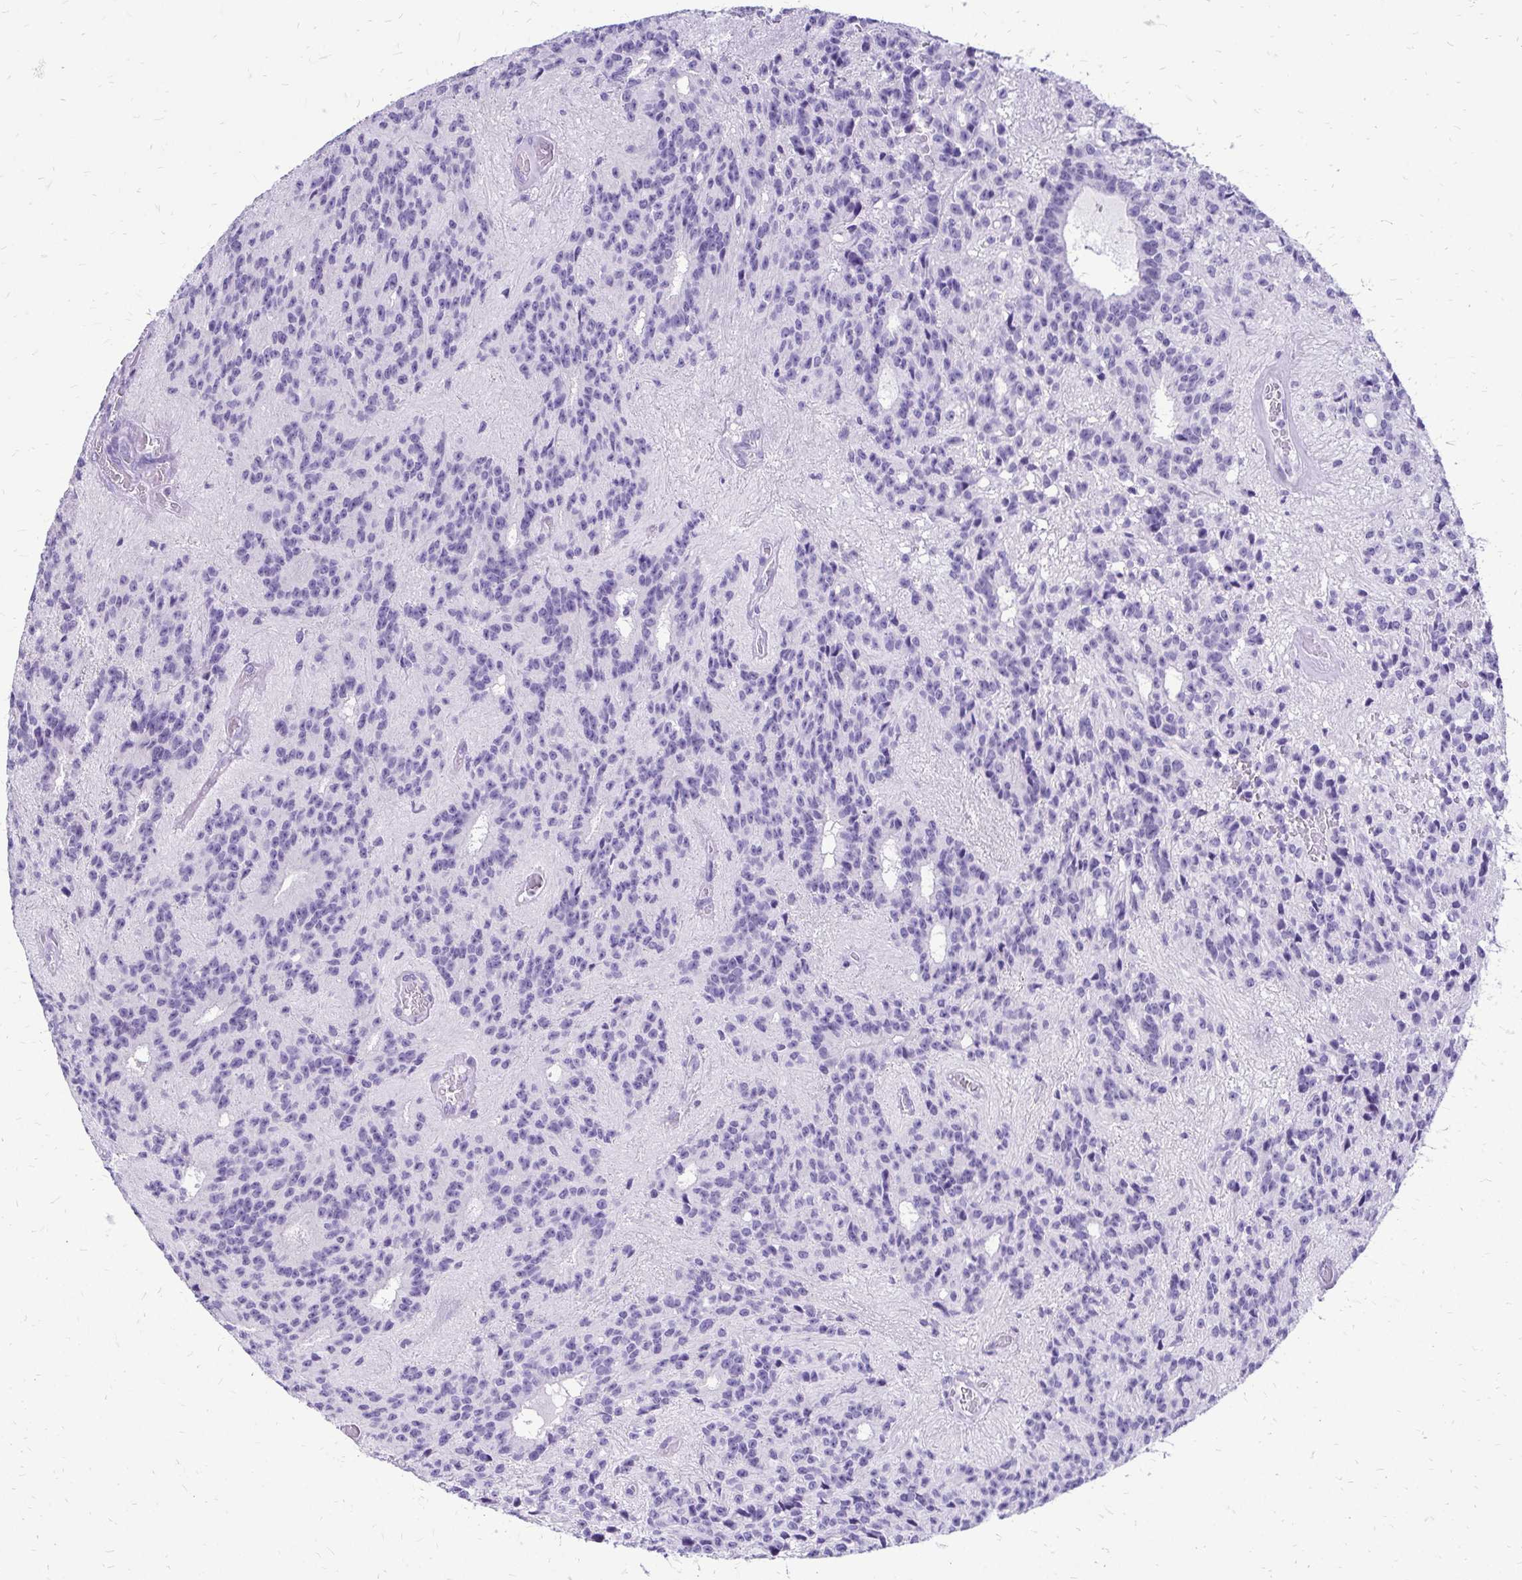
{"staining": {"intensity": "negative", "quantity": "none", "location": "none"}, "tissue": "glioma", "cell_type": "Tumor cells", "image_type": "cancer", "snomed": [{"axis": "morphology", "description": "Glioma, malignant, Low grade"}, {"axis": "topography", "description": "Brain"}], "caption": "This is an immunohistochemistry (IHC) histopathology image of malignant low-grade glioma. There is no expression in tumor cells.", "gene": "SLC32A1", "patient": {"sex": "male", "age": 31}}